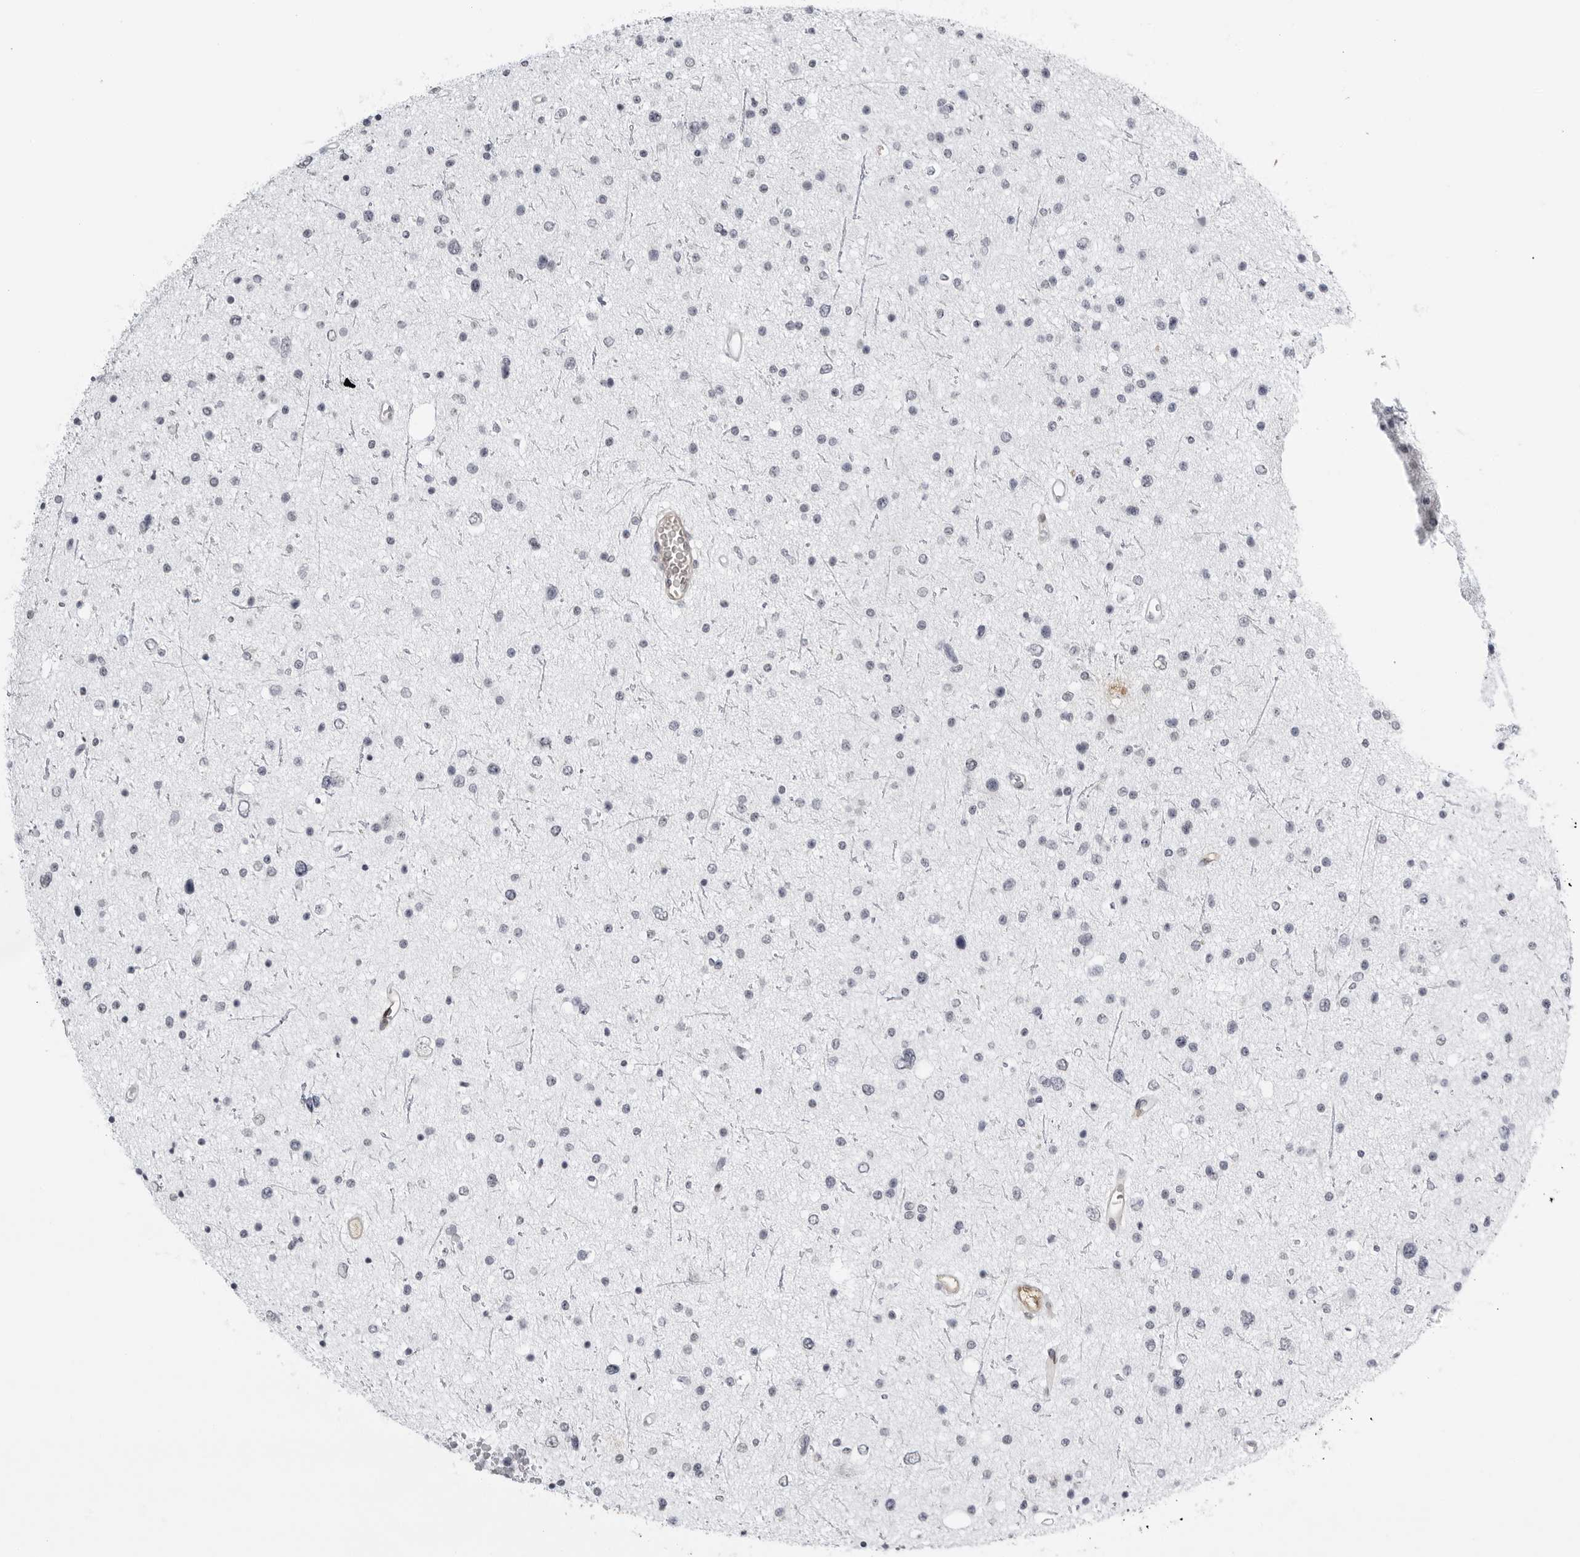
{"staining": {"intensity": "negative", "quantity": "none", "location": "none"}, "tissue": "glioma", "cell_type": "Tumor cells", "image_type": "cancer", "snomed": [{"axis": "morphology", "description": "Glioma, malignant, Low grade"}, {"axis": "topography", "description": "Brain"}], "caption": "Protein analysis of malignant glioma (low-grade) demonstrates no significant staining in tumor cells.", "gene": "SERPINF2", "patient": {"sex": "female", "age": 37}}